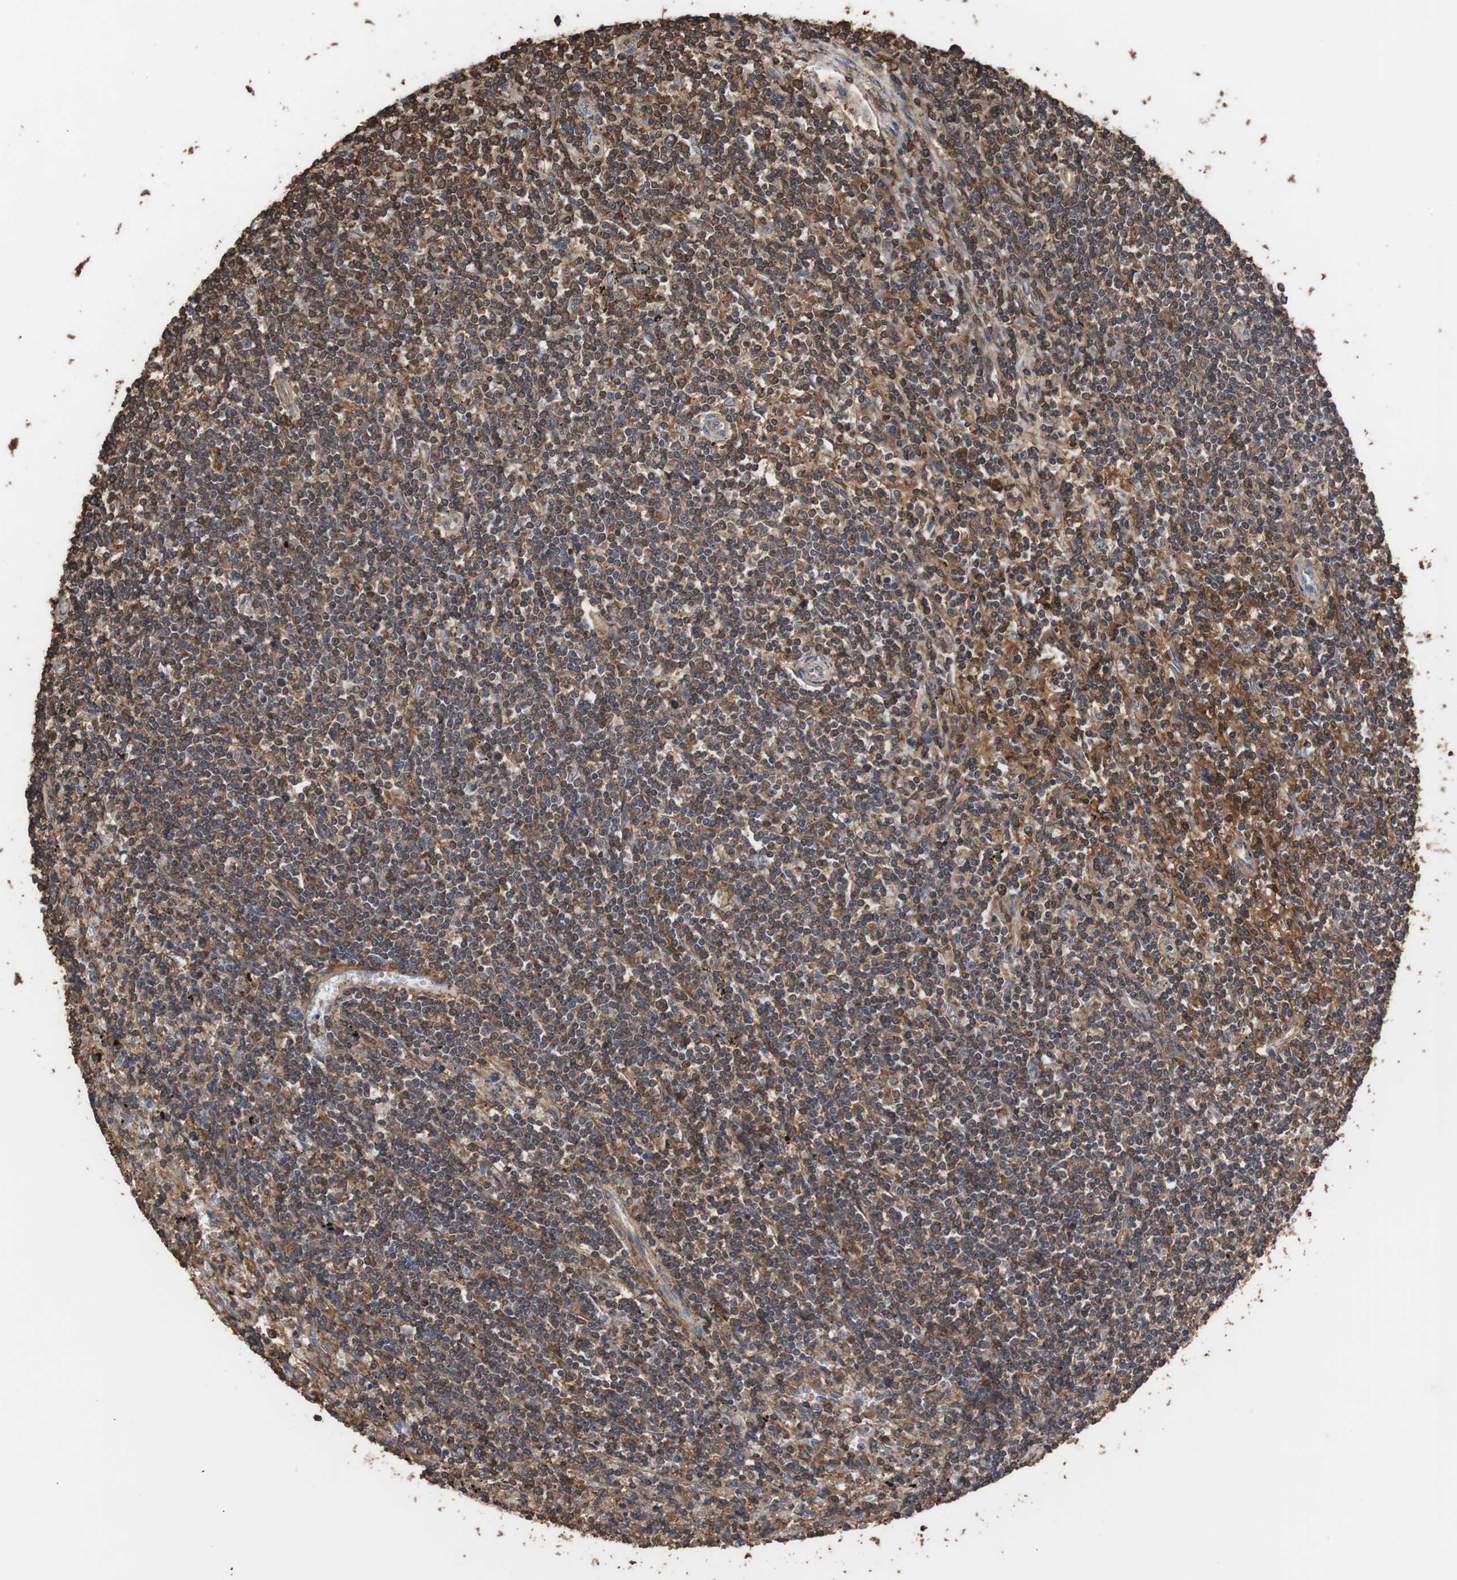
{"staining": {"intensity": "moderate", "quantity": "25%-75%", "location": "cytoplasmic/membranous"}, "tissue": "lymphoma", "cell_type": "Tumor cells", "image_type": "cancer", "snomed": [{"axis": "morphology", "description": "Malignant lymphoma, non-Hodgkin's type, Low grade"}, {"axis": "topography", "description": "Spleen"}], "caption": "A brown stain highlights moderate cytoplasmic/membranous positivity of a protein in malignant lymphoma, non-Hodgkin's type (low-grade) tumor cells.", "gene": "COL6A2", "patient": {"sex": "male", "age": 76}}